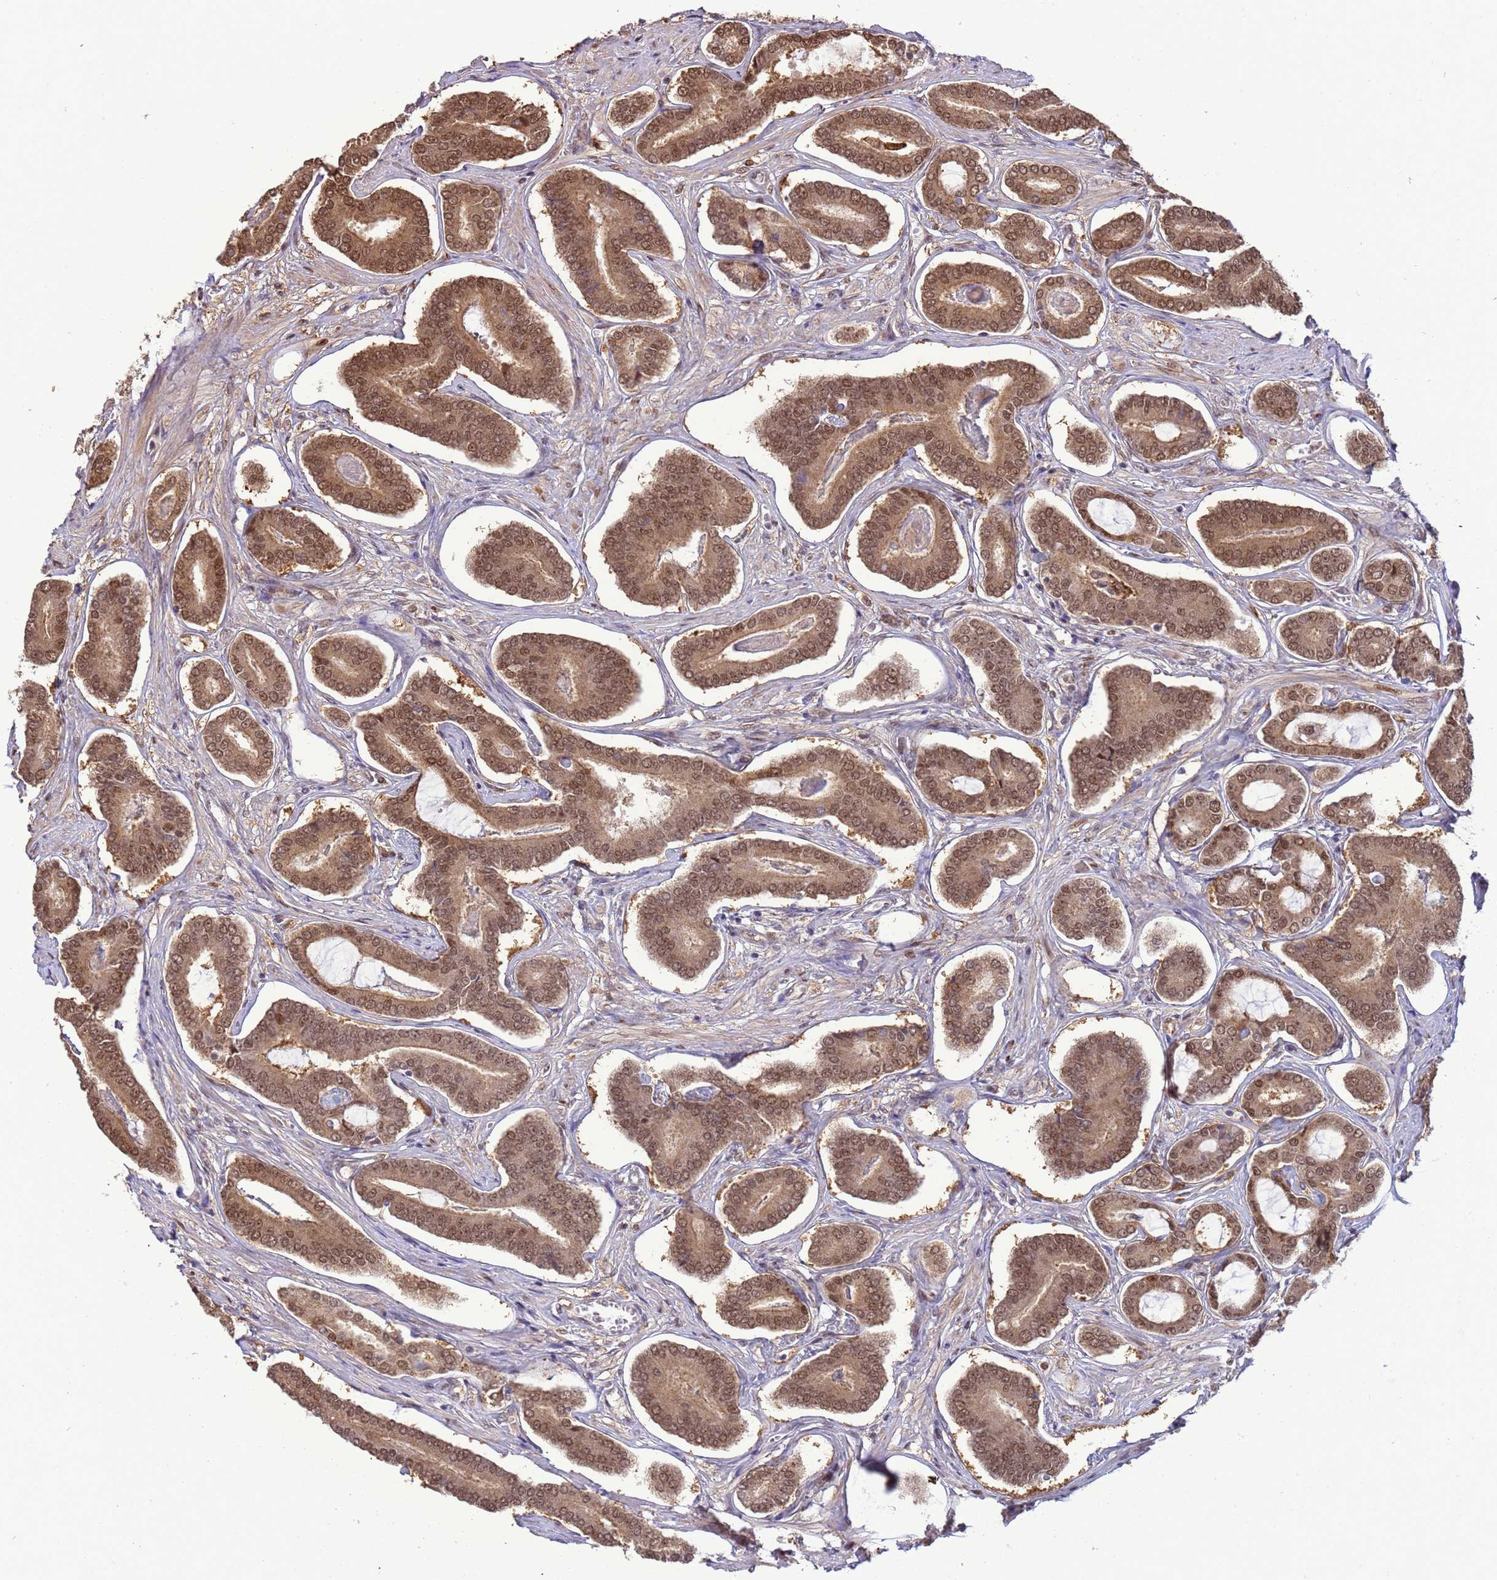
{"staining": {"intensity": "moderate", "quantity": ">75%", "location": "cytoplasmic/membranous,nuclear"}, "tissue": "prostate cancer", "cell_type": "Tumor cells", "image_type": "cancer", "snomed": [{"axis": "morphology", "description": "Adenocarcinoma, NOS"}, {"axis": "topography", "description": "Prostate and seminal vesicle, NOS"}], "caption": "Adenocarcinoma (prostate) was stained to show a protein in brown. There is medium levels of moderate cytoplasmic/membranous and nuclear expression in about >75% of tumor cells. (DAB IHC with brightfield microscopy, high magnification).", "gene": "ZBTB5", "patient": {"sex": "male", "age": 76}}